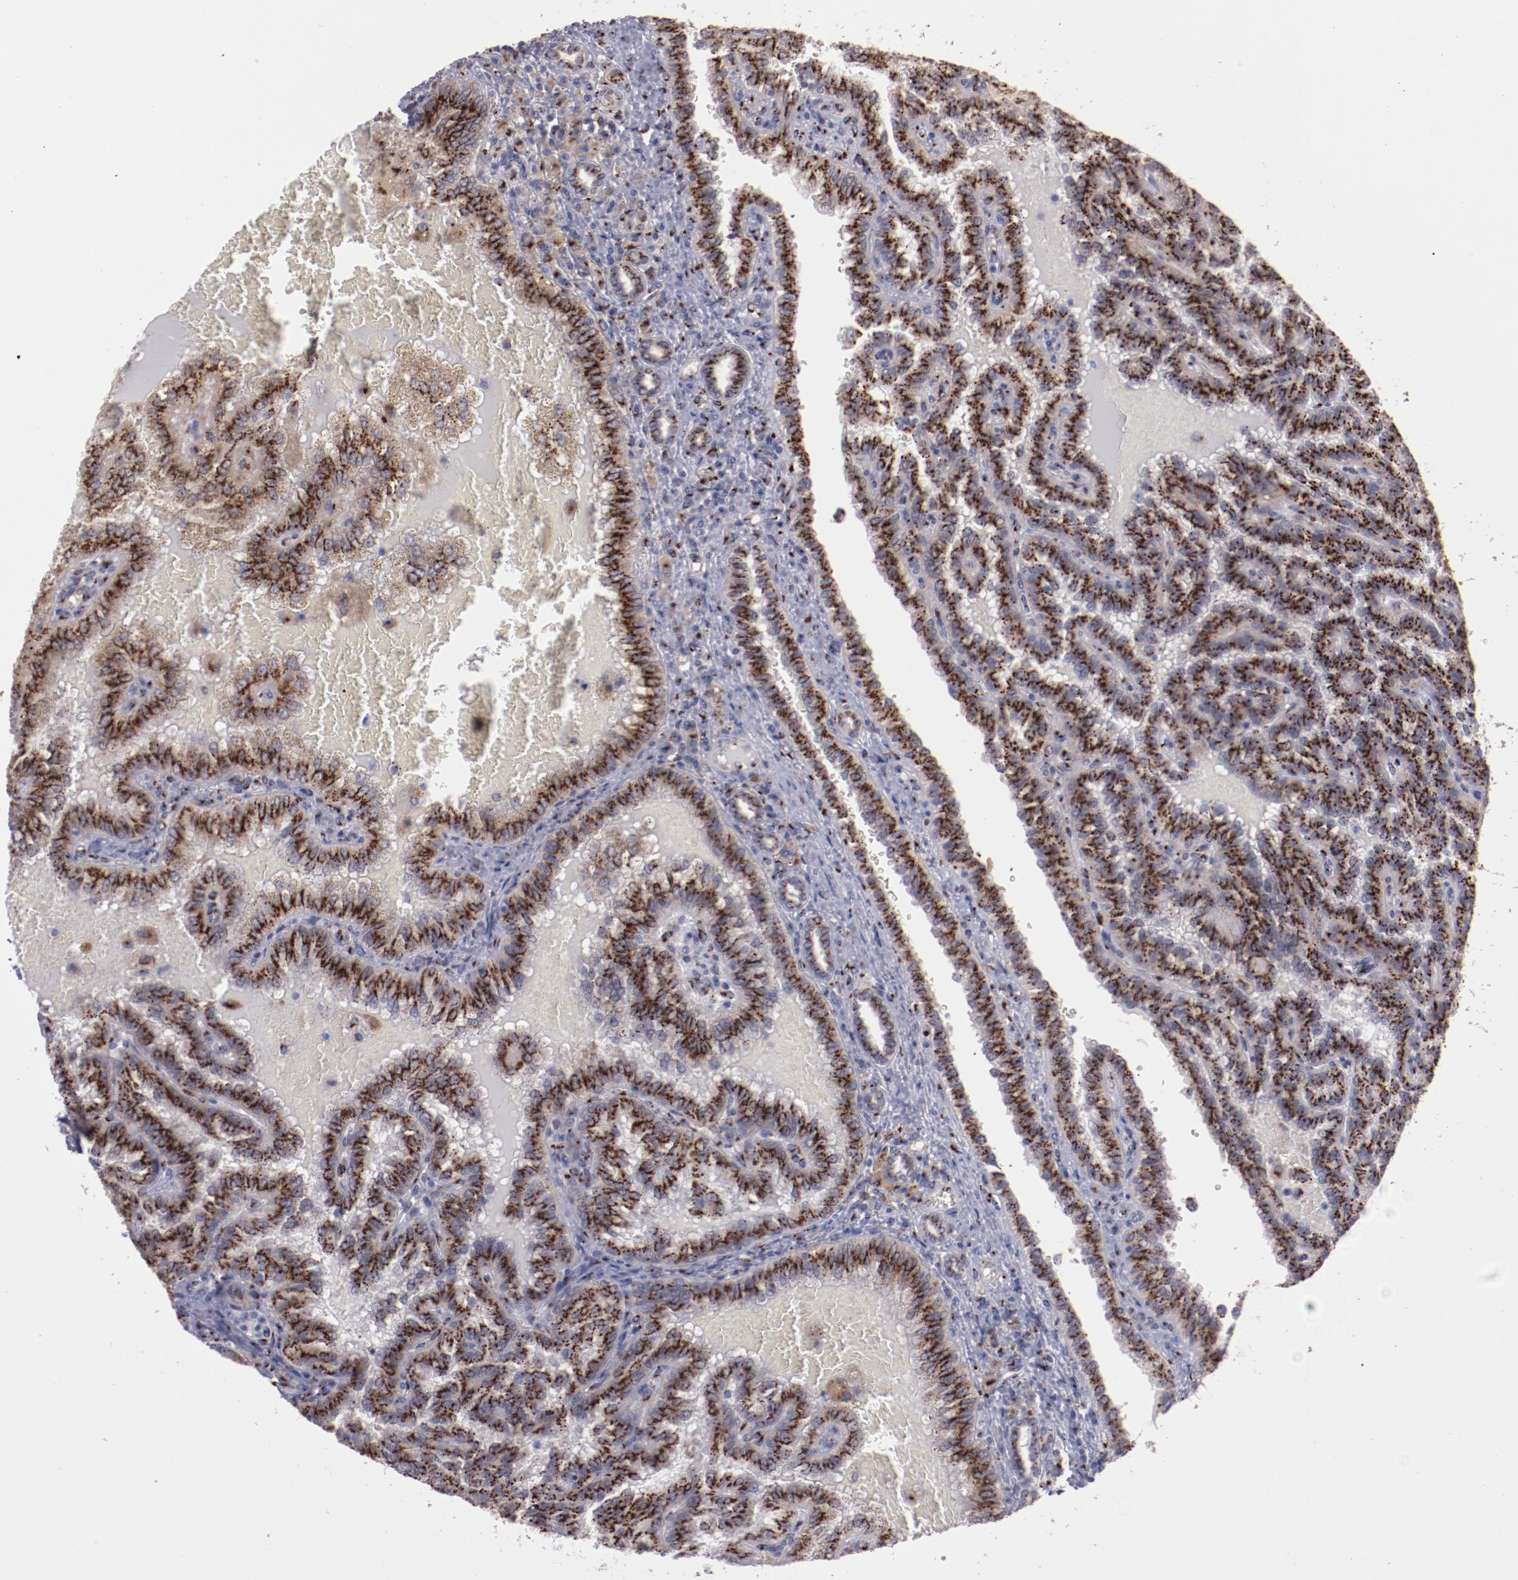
{"staining": {"intensity": "strong", "quantity": ">75%", "location": "cytoplasmic/membranous"}, "tissue": "renal cancer", "cell_type": "Tumor cells", "image_type": "cancer", "snomed": [{"axis": "morphology", "description": "Inflammation, NOS"}, {"axis": "morphology", "description": "Adenocarcinoma, NOS"}, {"axis": "topography", "description": "Kidney"}], "caption": "DAB immunohistochemical staining of renal cancer (adenocarcinoma) demonstrates strong cytoplasmic/membranous protein positivity in approximately >75% of tumor cells. Using DAB (3,3'-diaminobenzidine) (brown) and hematoxylin (blue) stains, captured at high magnification using brightfield microscopy.", "gene": "GOLIM4", "patient": {"sex": "male", "age": 68}}